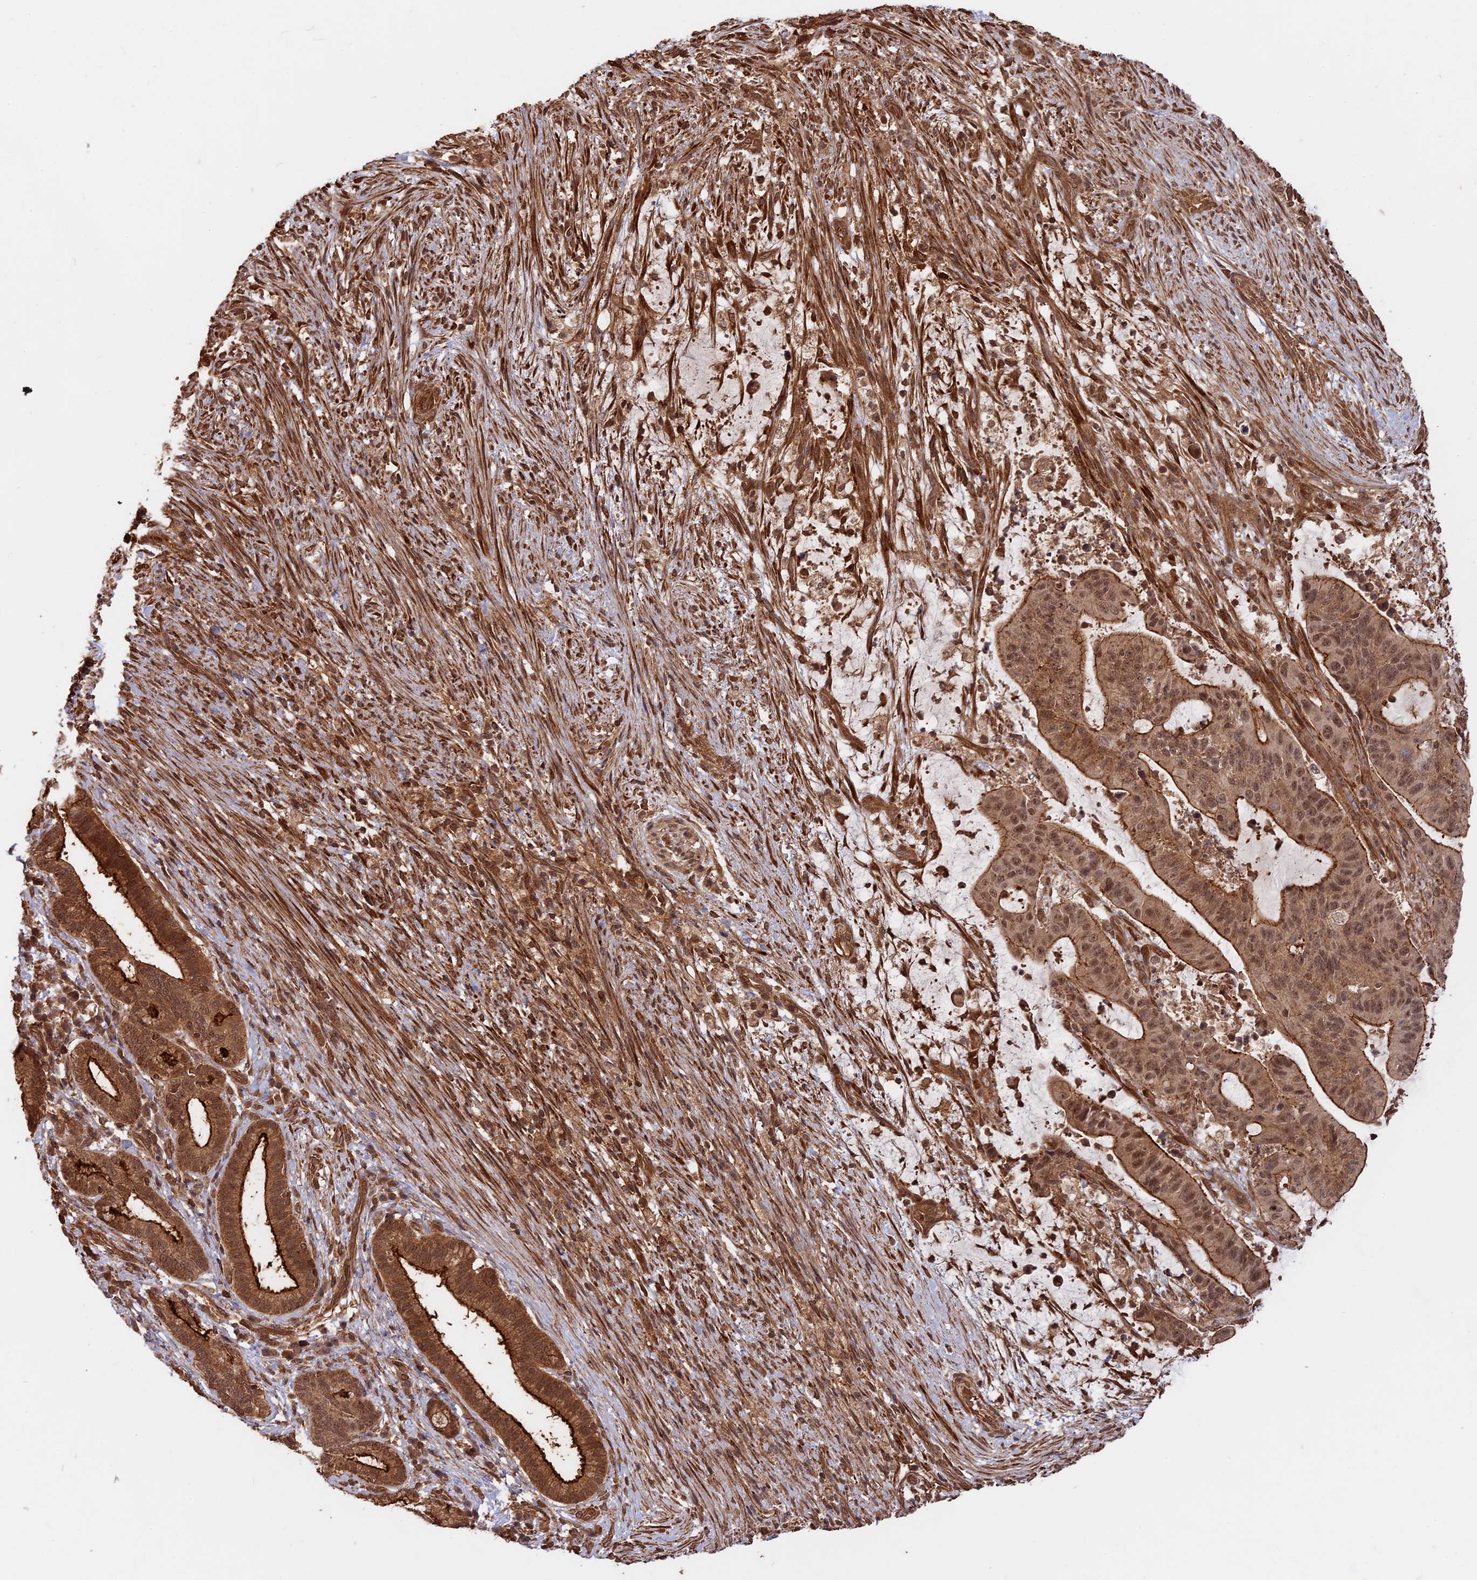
{"staining": {"intensity": "moderate", "quantity": ">75%", "location": "cytoplasmic/membranous,nuclear"}, "tissue": "liver cancer", "cell_type": "Tumor cells", "image_type": "cancer", "snomed": [{"axis": "morphology", "description": "Normal tissue, NOS"}, {"axis": "morphology", "description": "Cholangiocarcinoma"}, {"axis": "topography", "description": "Liver"}, {"axis": "topography", "description": "Peripheral nerve tissue"}], "caption": "Cholangiocarcinoma (liver) was stained to show a protein in brown. There is medium levels of moderate cytoplasmic/membranous and nuclear expression in about >75% of tumor cells.", "gene": "CCDC174", "patient": {"sex": "female", "age": 73}}